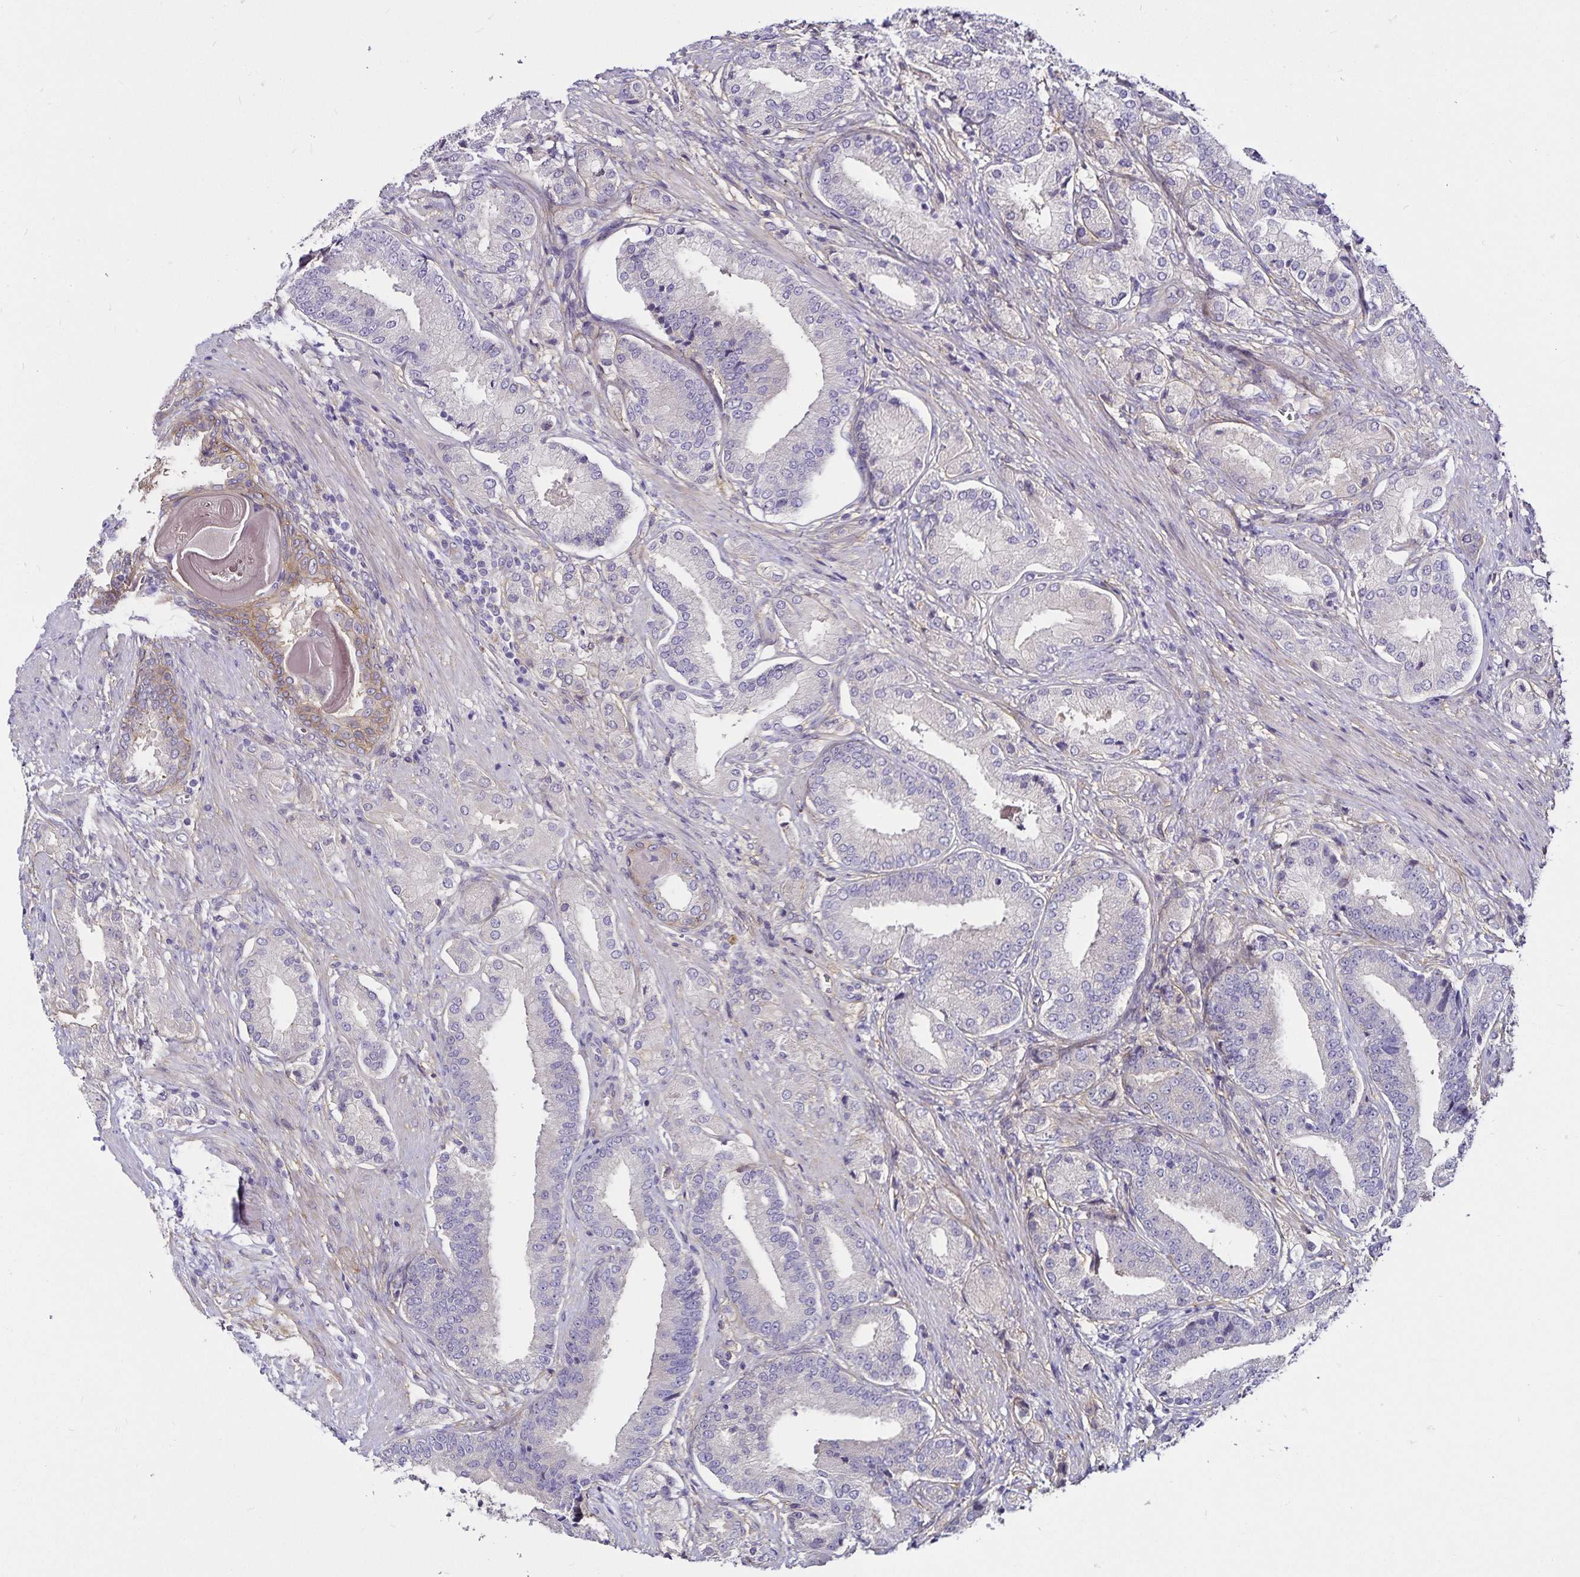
{"staining": {"intensity": "negative", "quantity": "none", "location": "none"}, "tissue": "prostate cancer", "cell_type": "Tumor cells", "image_type": "cancer", "snomed": [{"axis": "morphology", "description": "Adenocarcinoma, High grade"}, {"axis": "topography", "description": "Prostate and seminal vesicle, NOS"}], "caption": "The histopathology image demonstrates no significant positivity in tumor cells of prostate cancer (high-grade adenocarcinoma). (Brightfield microscopy of DAB immunohistochemistry at high magnification).", "gene": "GNG12", "patient": {"sex": "male", "age": 61}}